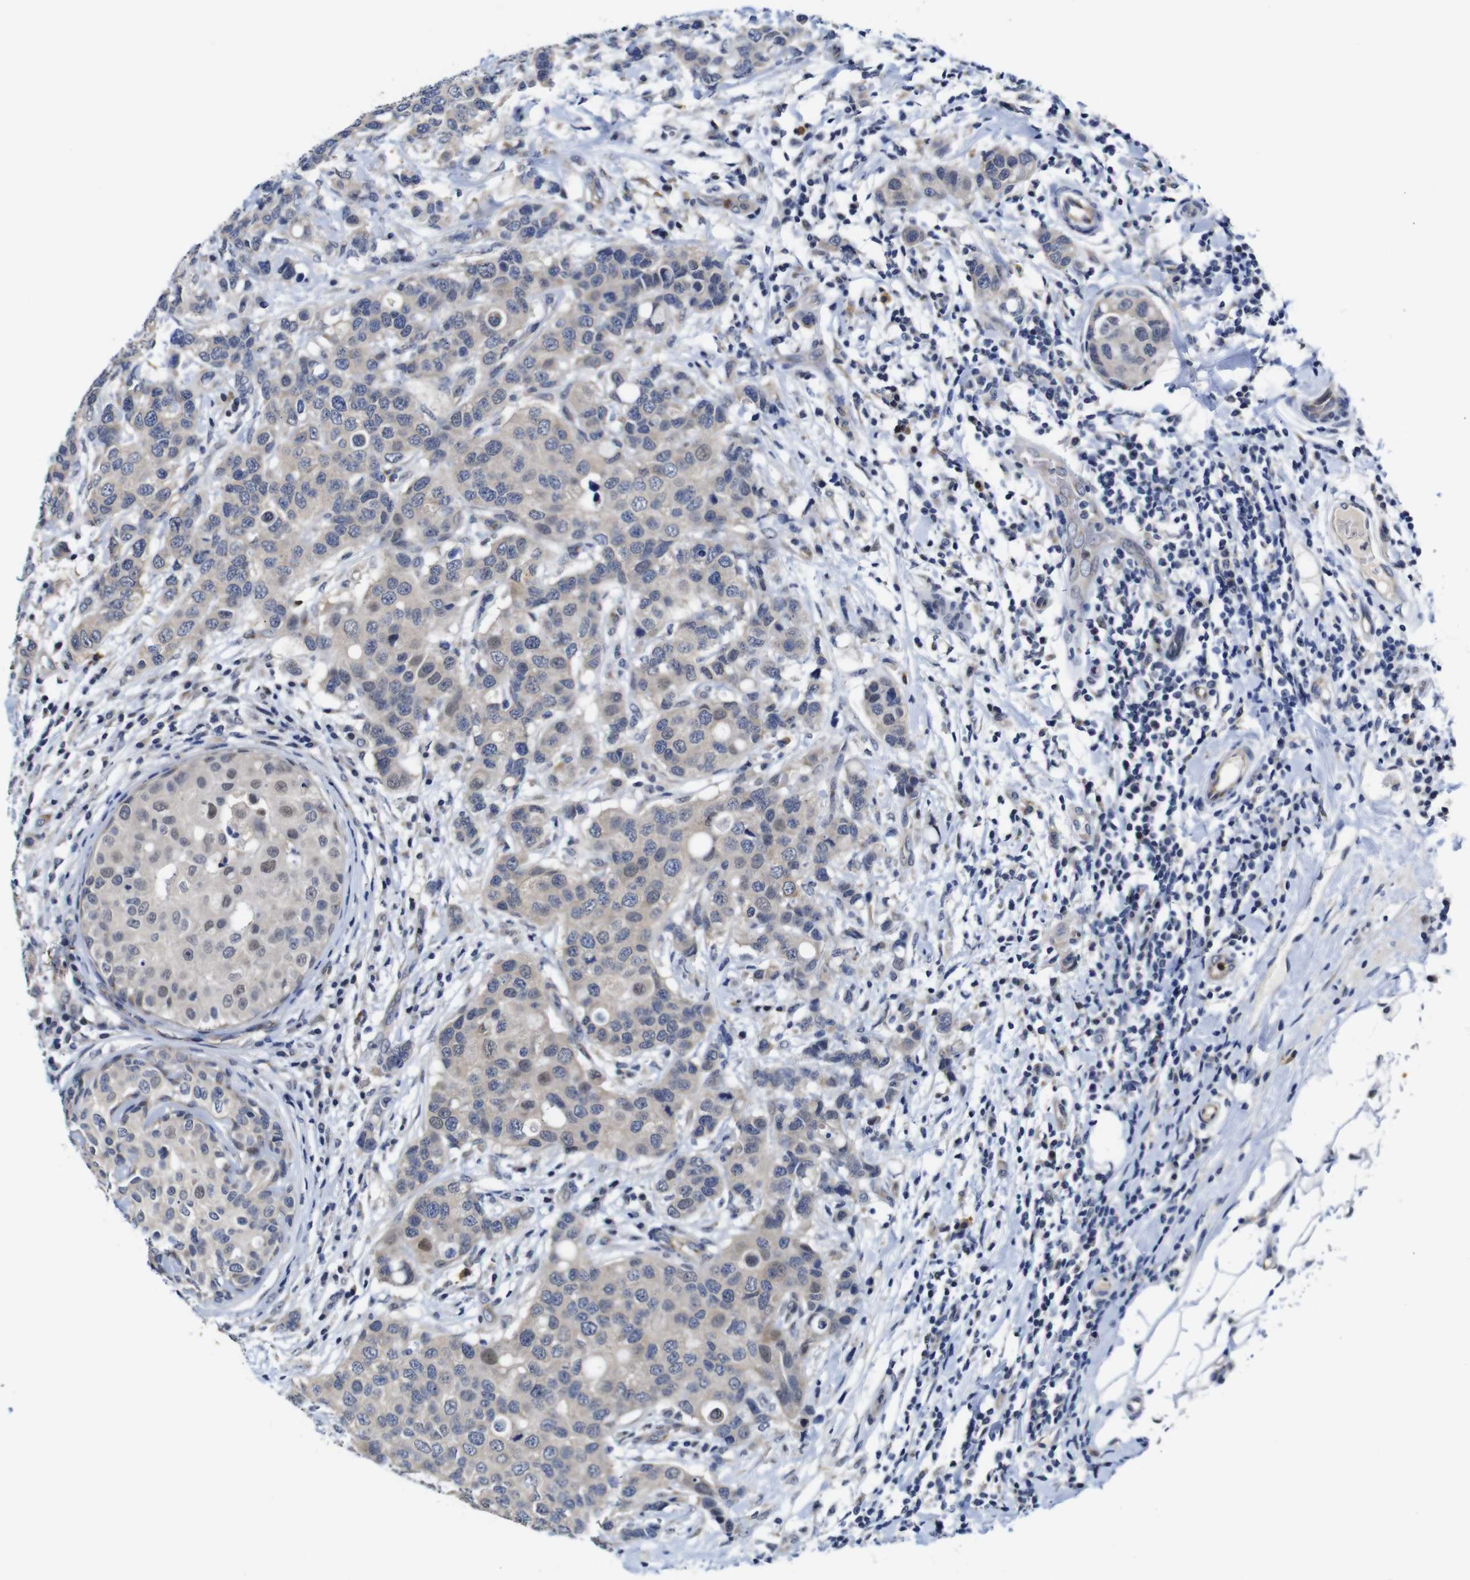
{"staining": {"intensity": "weak", "quantity": "25%-75%", "location": "cytoplasmic/membranous"}, "tissue": "breast cancer", "cell_type": "Tumor cells", "image_type": "cancer", "snomed": [{"axis": "morphology", "description": "Duct carcinoma"}, {"axis": "topography", "description": "Breast"}], "caption": "Protein analysis of breast cancer (invasive ductal carcinoma) tissue shows weak cytoplasmic/membranous expression in about 25%-75% of tumor cells.", "gene": "FURIN", "patient": {"sex": "female", "age": 27}}